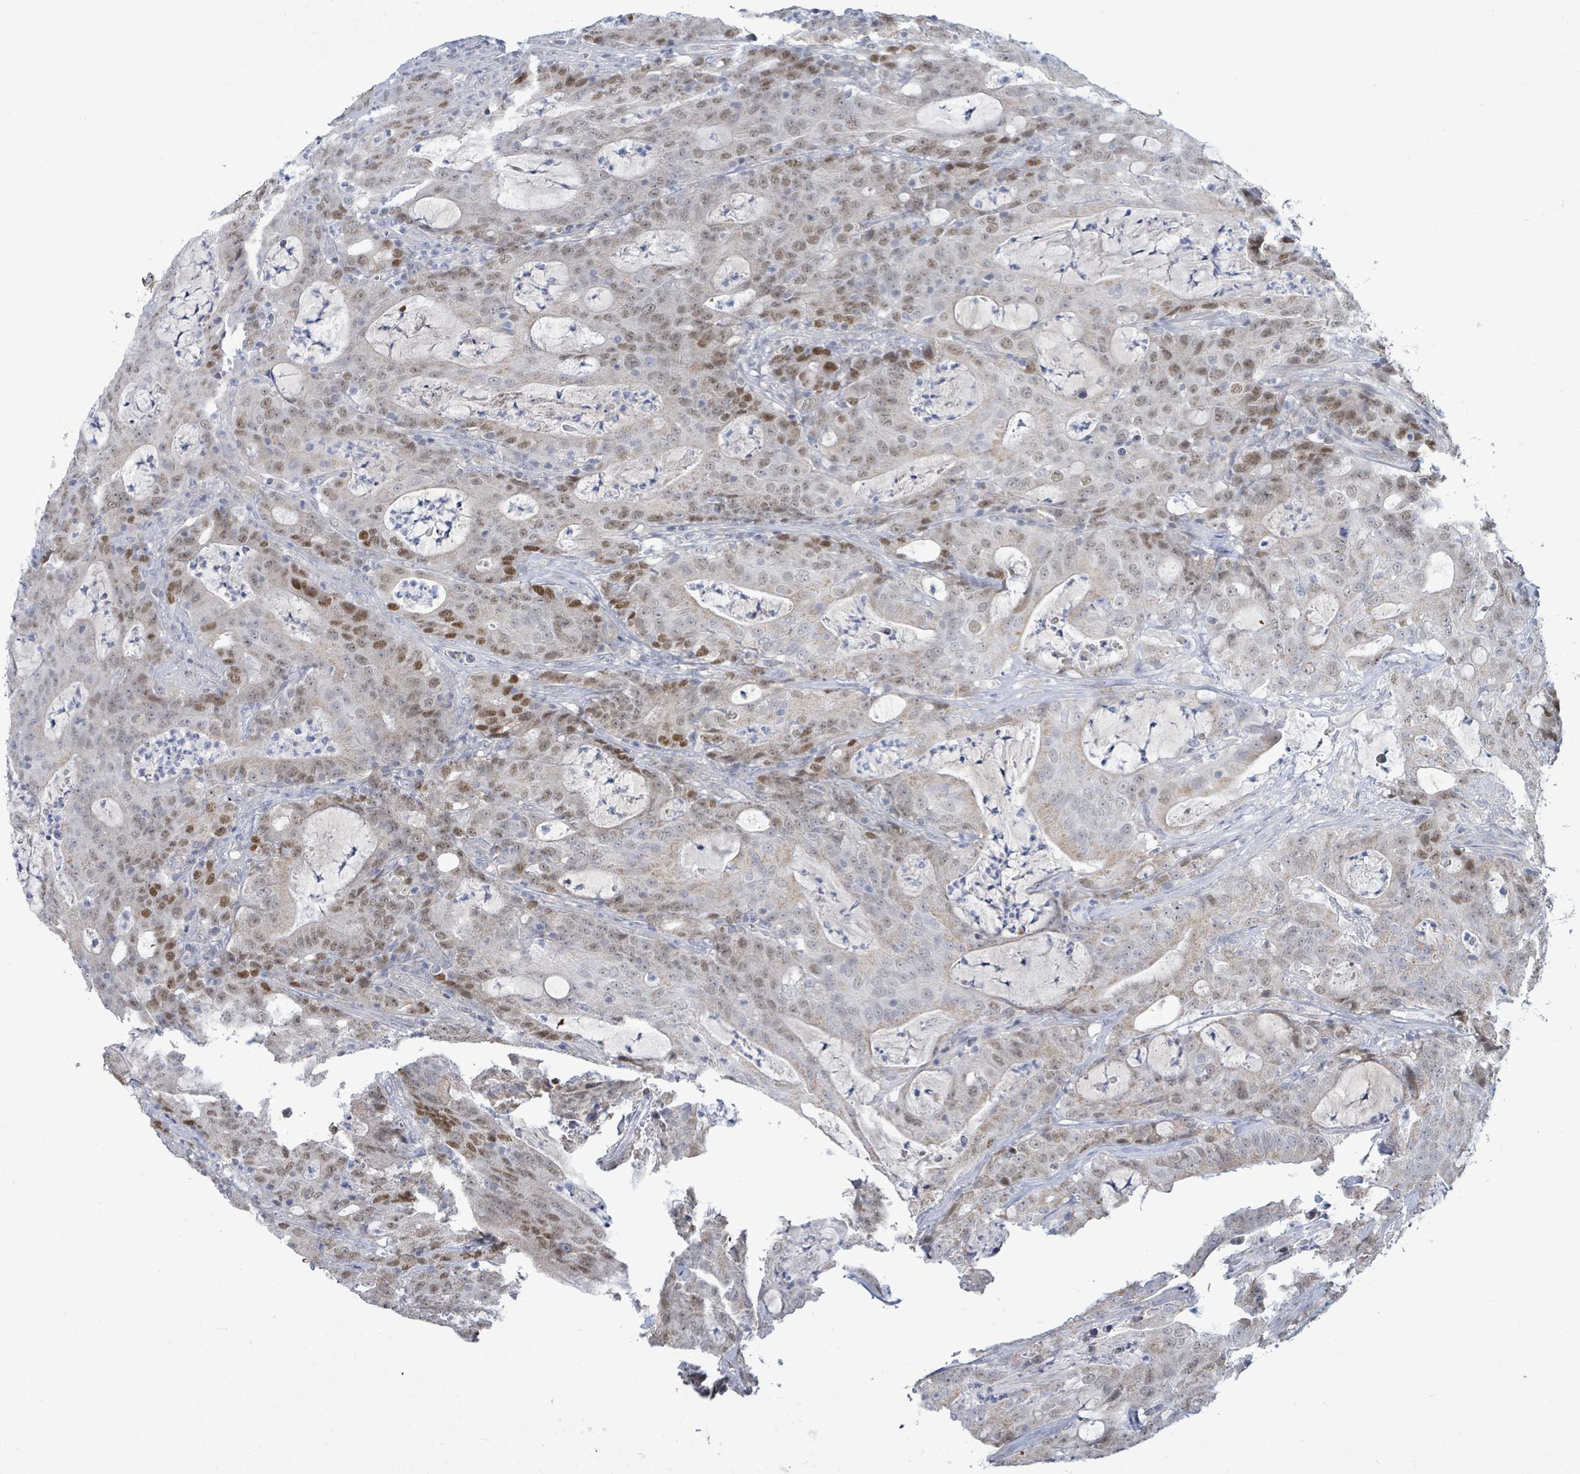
{"staining": {"intensity": "moderate", "quantity": "25%-75%", "location": "nuclear"}, "tissue": "colorectal cancer", "cell_type": "Tumor cells", "image_type": "cancer", "snomed": [{"axis": "morphology", "description": "Adenocarcinoma, NOS"}, {"axis": "topography", "description": "Colon"}], "caption": "A photomicrograph of adenocarcinoma (colorectal) stained for a protein demonstrates moderate nuclear brown staining in tumor cells.", "gene": "ZFPM1", "patient": {"sex": "male", "age": 83}}